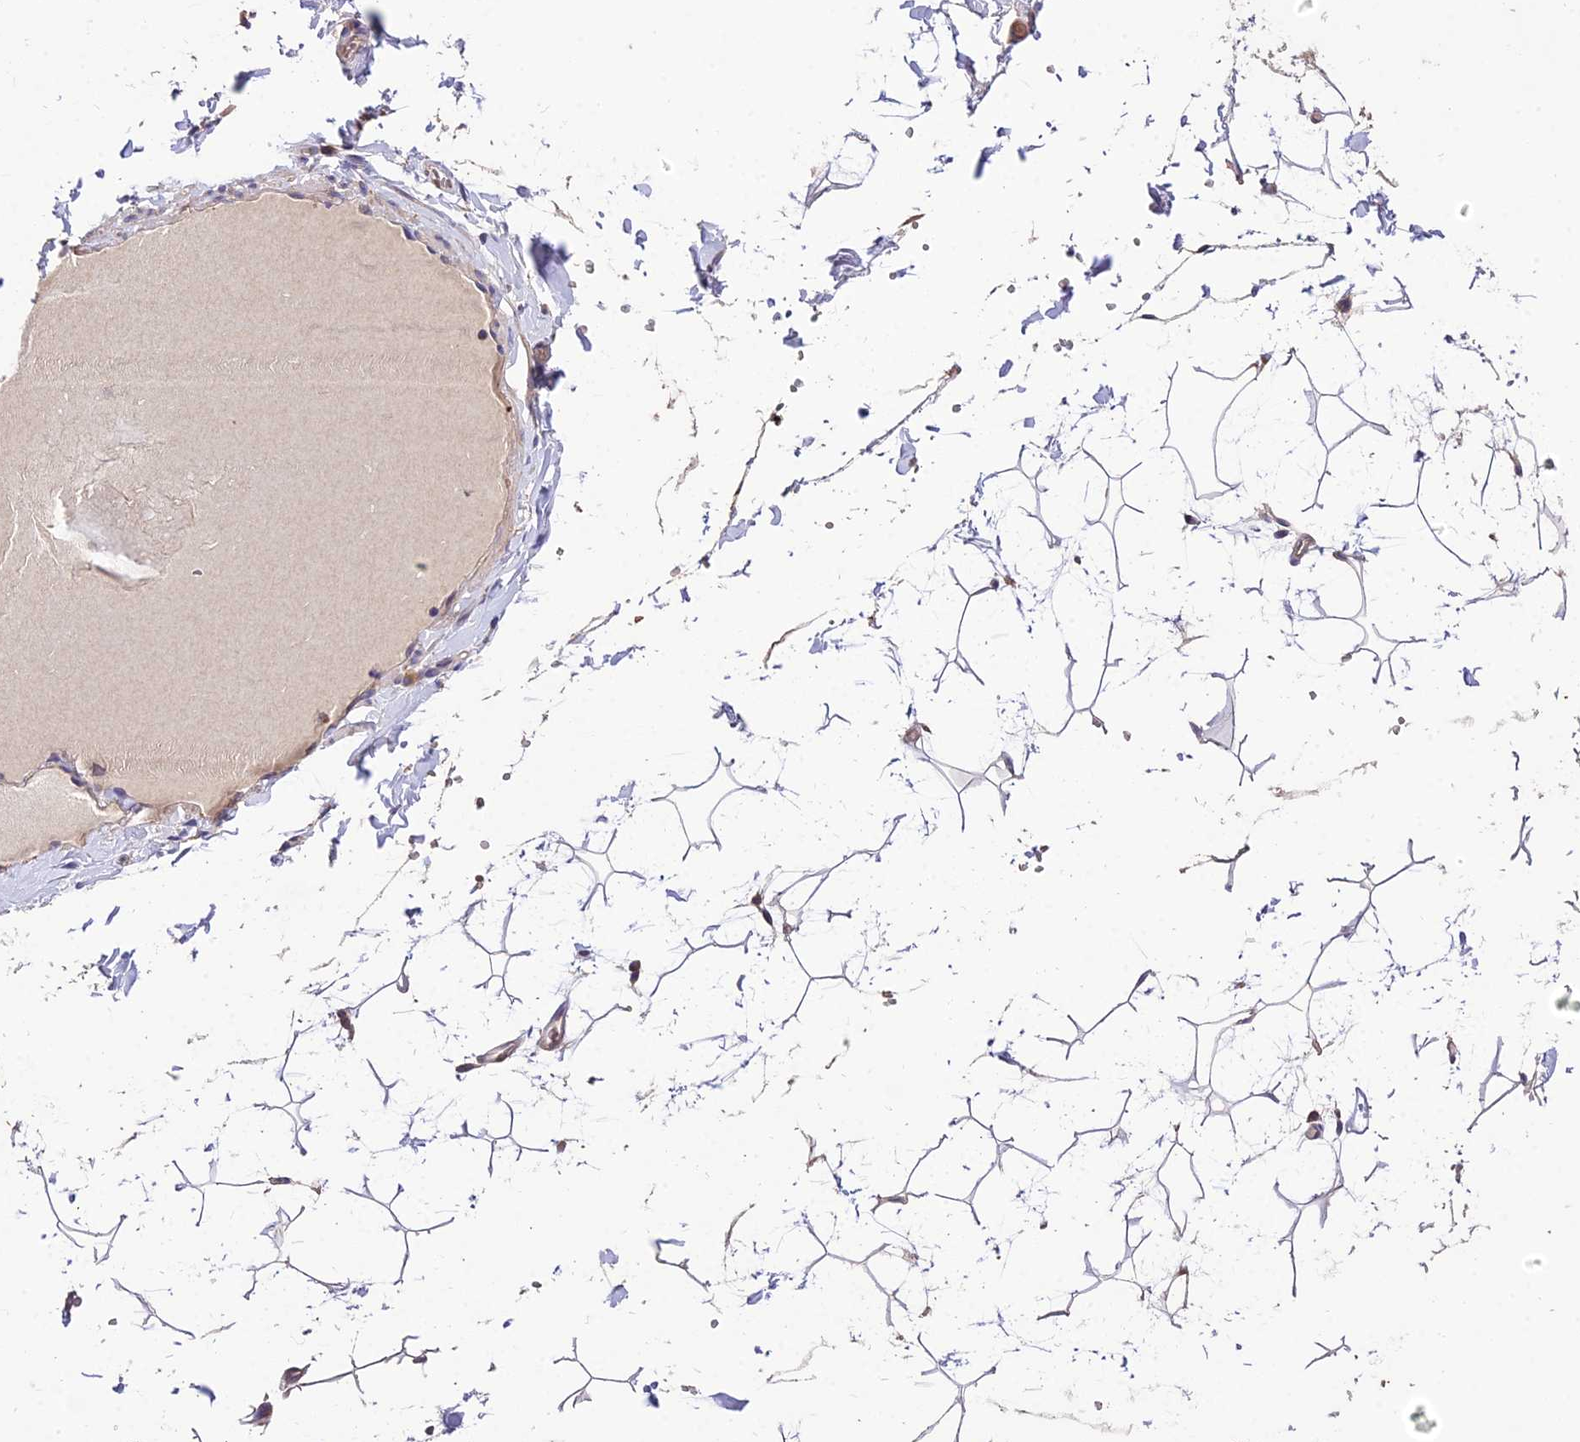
{"staining": {"intensity": "weak", "quantity": ">75%", "location": "cytoplasmic/membranous"}, "tissue": "adipose tissue", "cell_type": "Adipocytes", "image_type": "normal", "snomed": [{"axis": "morphology", "description": "Normal tissue, NOS"}, {"axis": "topography", "description": "Gallbladder"}, {"axis": "topography", "description": "Peripheral nerve tissue"}], "caption": "Brown immunohistochemical staining in benign adipose tissue demonstrates weak cytoplasmic/membranous expression in approximately >75% of adipocytes. The protein of interest is shown in brown color, while the nuclei are stained blue.", "gene": "SDHD", "patient": {"sex": "male", "age": 38}}